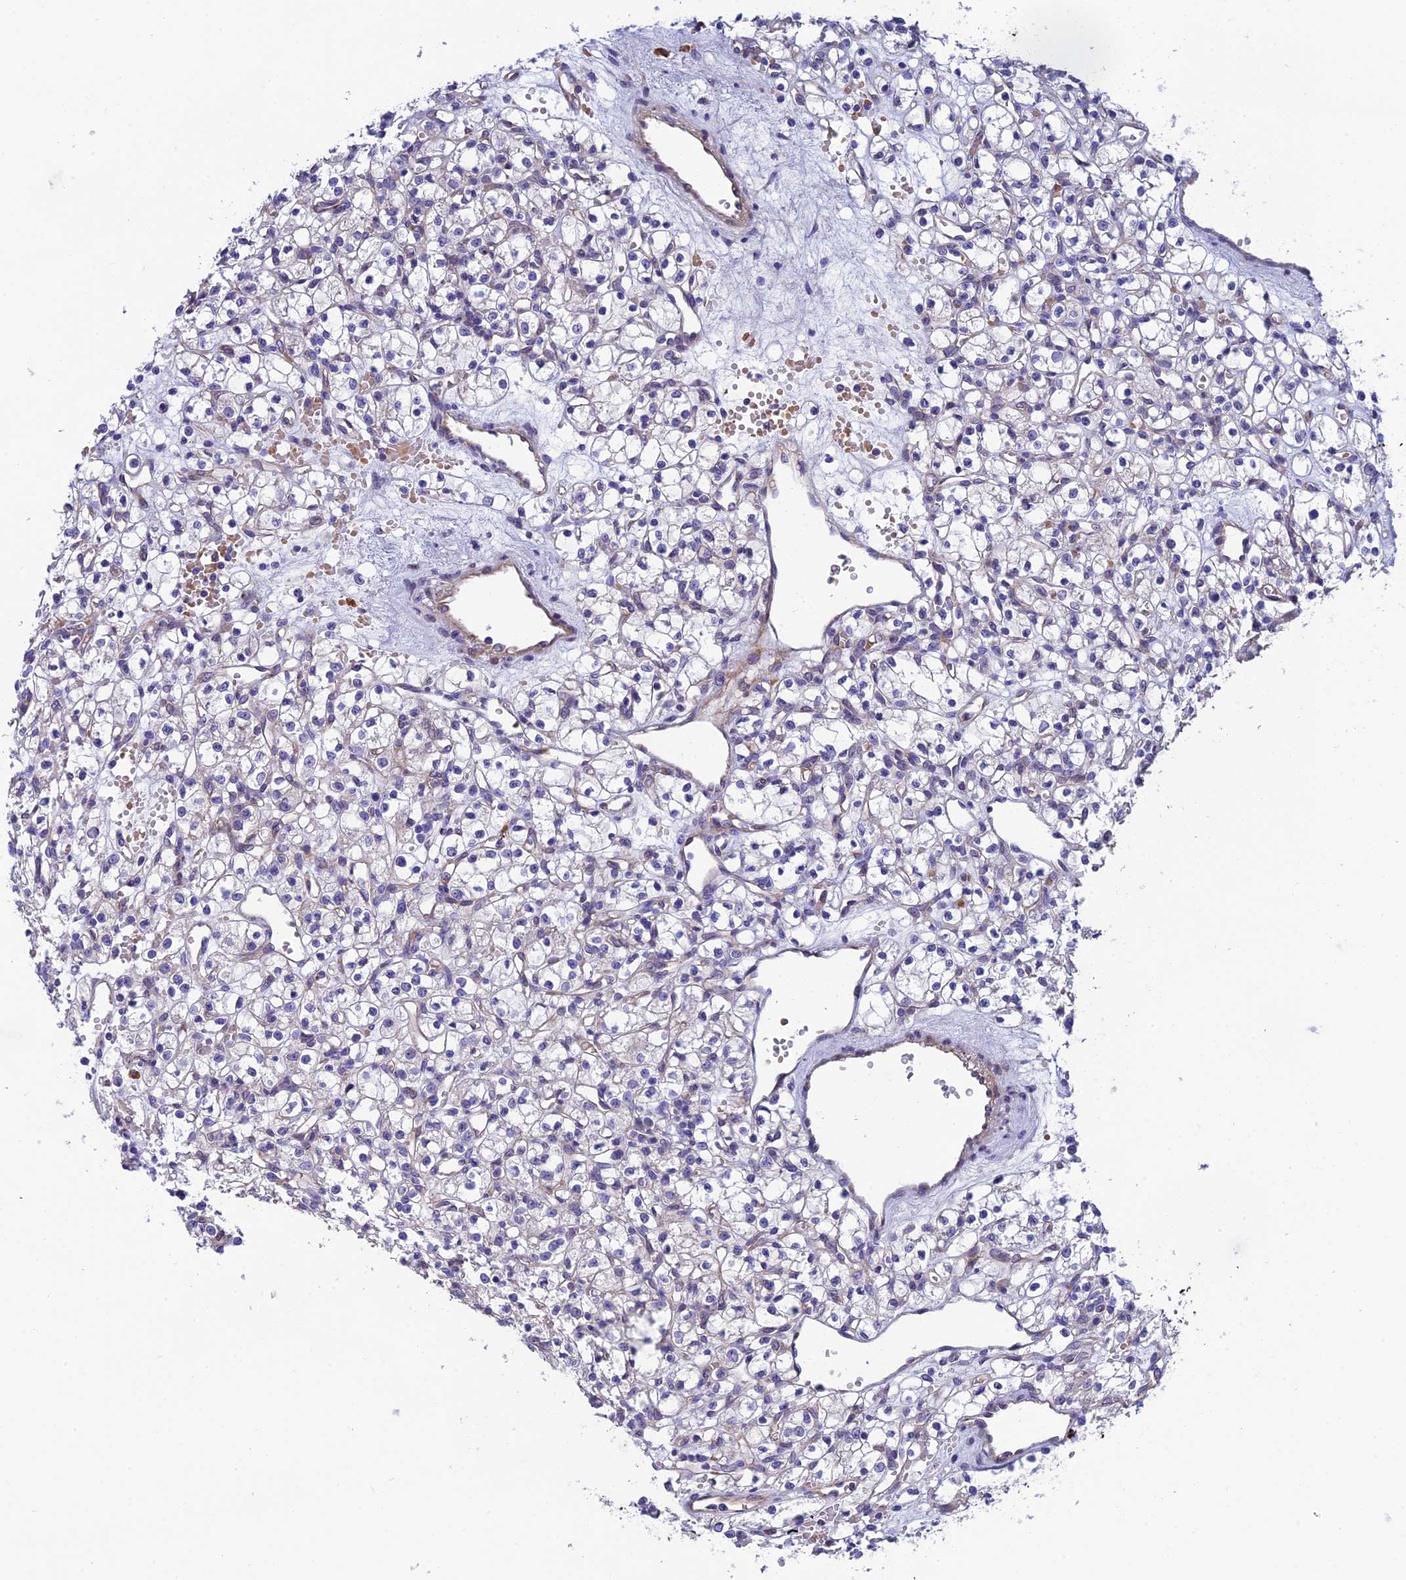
{"staining": {"intensity": "negative", "quantity": "none", "location": "none"}, "tissue": "renal cancer", "cell_type": "Tumor cells", "image_type": "cancer", "snomed": [{"axis": "morphology", "description": "Adenocarcinoma, NOS"}, {"axis": "topography", "description": "Kidney"}], "caption": "Immunohistochemistry of renal cancer (adenocarcinoma) shows no positivity in tumor cells.", "gene": "MACIR", "patient": {"sex": "female", "age": 59}}